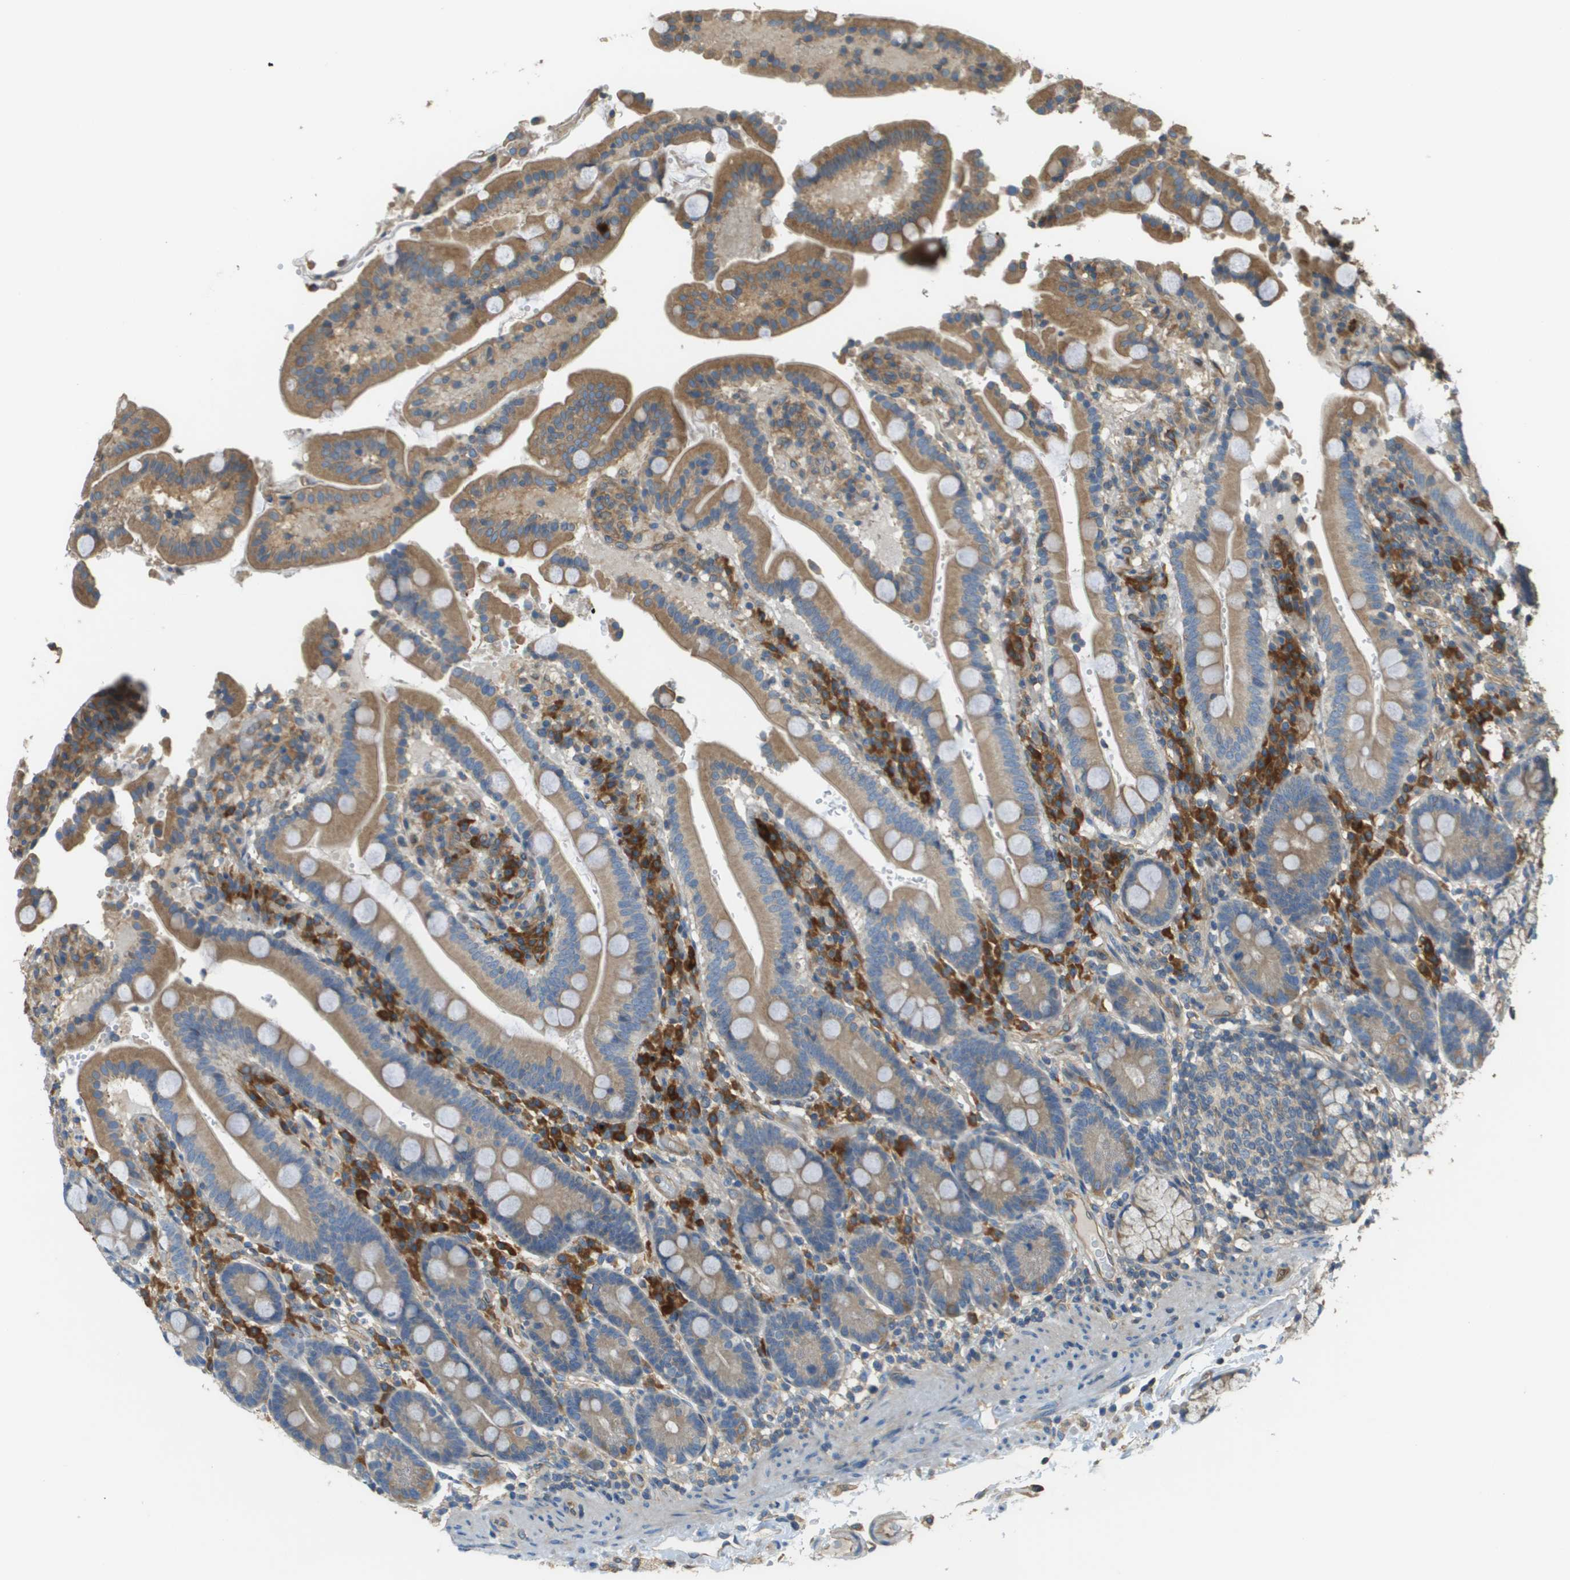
{"staining": {"intensity": "moderate", "quantity": ">75%", "location": "cytoplasmic/membranous"}, "tissue": "duodenum", "cell_type": "Glandular cells", "image_type": "normal", "snomed": [{"axis": "morphology", "description": "Normal tissue, NOS"}, {"axis": "topography", "description": "Small intestine, NOS"}], "caption": "Immunohistochemistry (IHC) (DAB (3,3'-diaminobenzidine)) staining of normal human duodenum displays moderate cytoplasmic/membranous protein staining in about >75% of glandular cells.", "gene": "DNAJB11", "patient": {"sex": "female", "age": 71}}